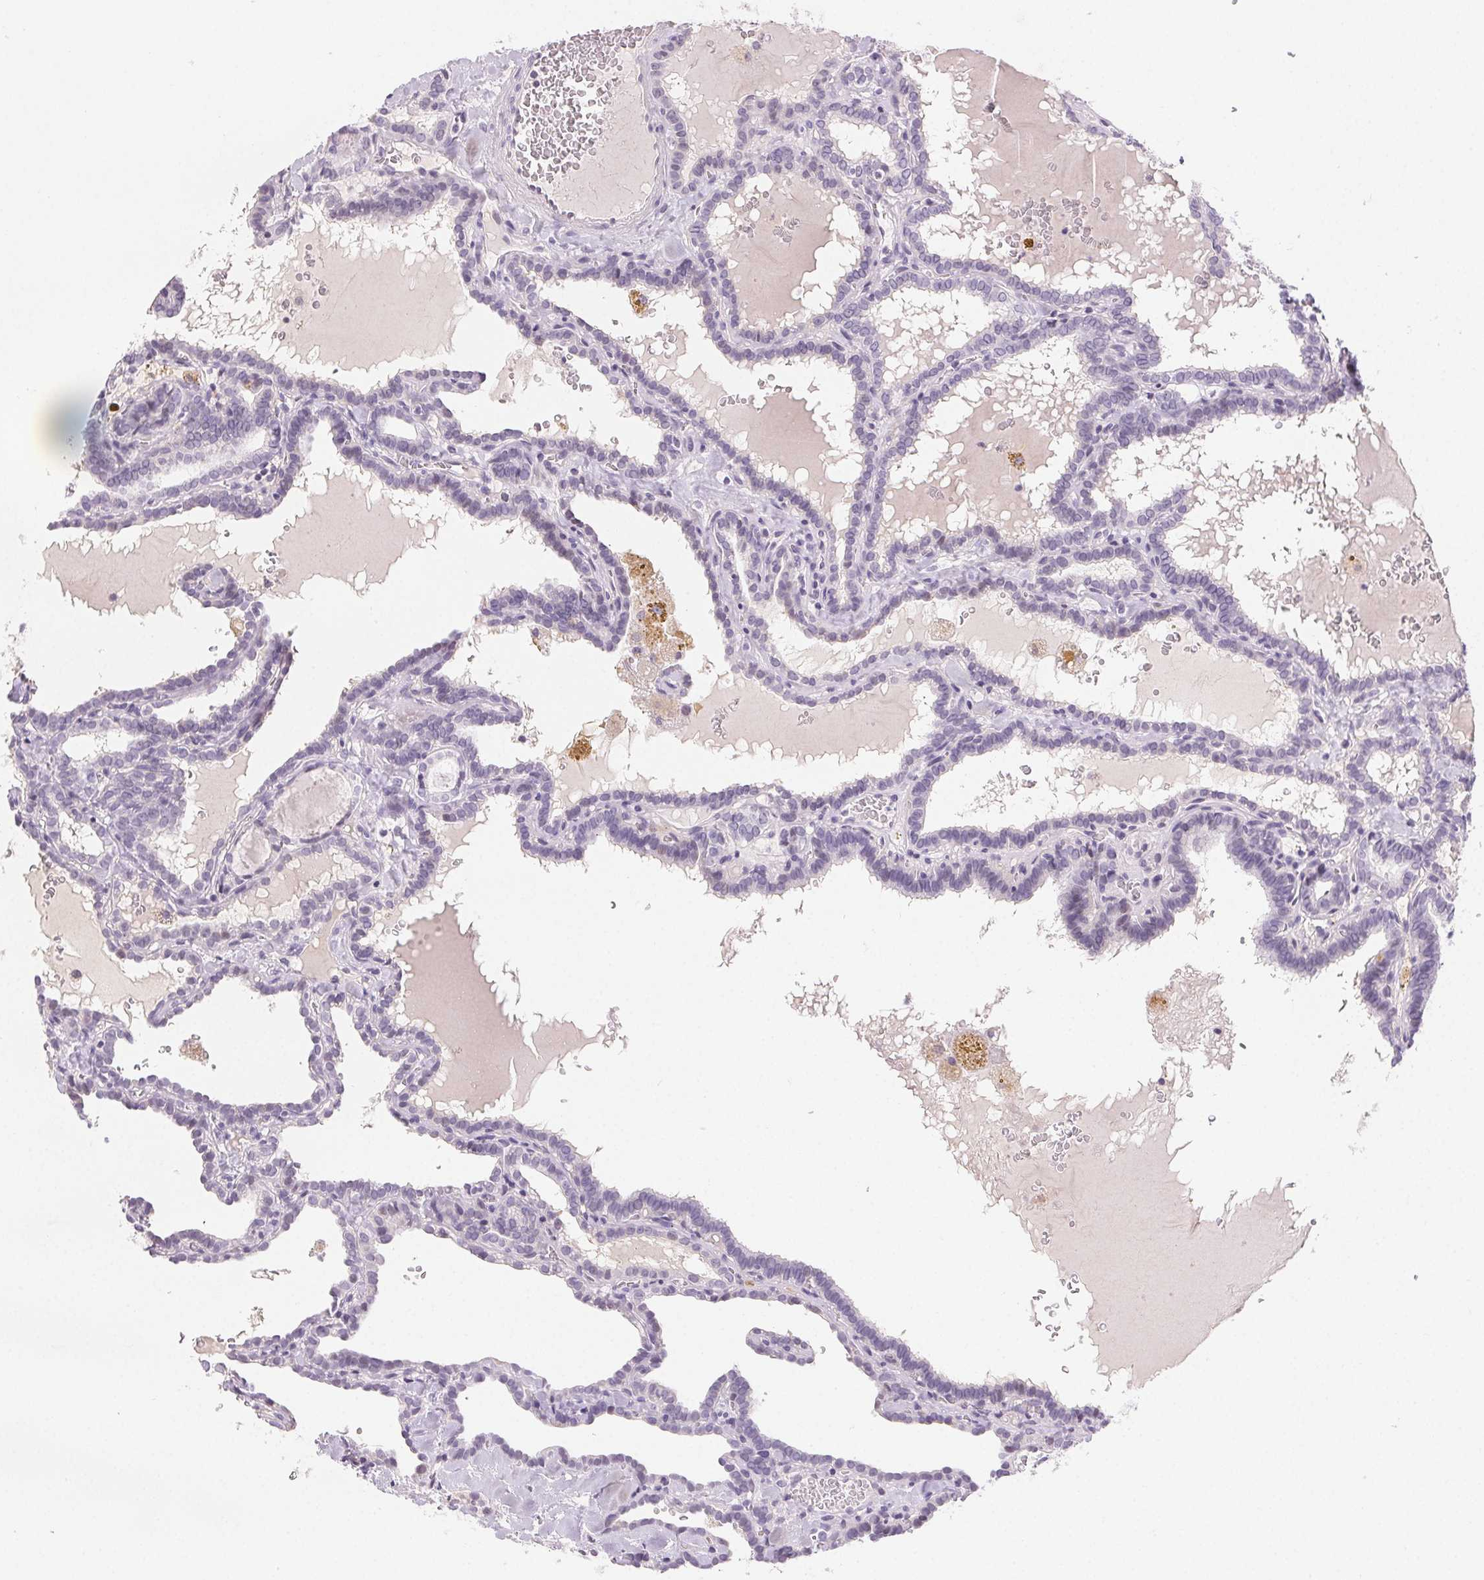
{"staining": {"intensity": "negative", "quantity": "none", "location": "none"}, "tissue": "thyroid cancer", "cell_type": "Tumor cells", "image_type": "cancer", "snomed": [{"axis": "morphology", "description": "Papillary adenocarcinoma, NOS"}, {"axis": "topography", "description": "Thyroid gland"}], "caption": "IHC of human thyroid papillary adenocarcinoma displays no expression in tumor cells.", "gene": "BPIFB2", "patient": {"sex": "female", "age": 39}}